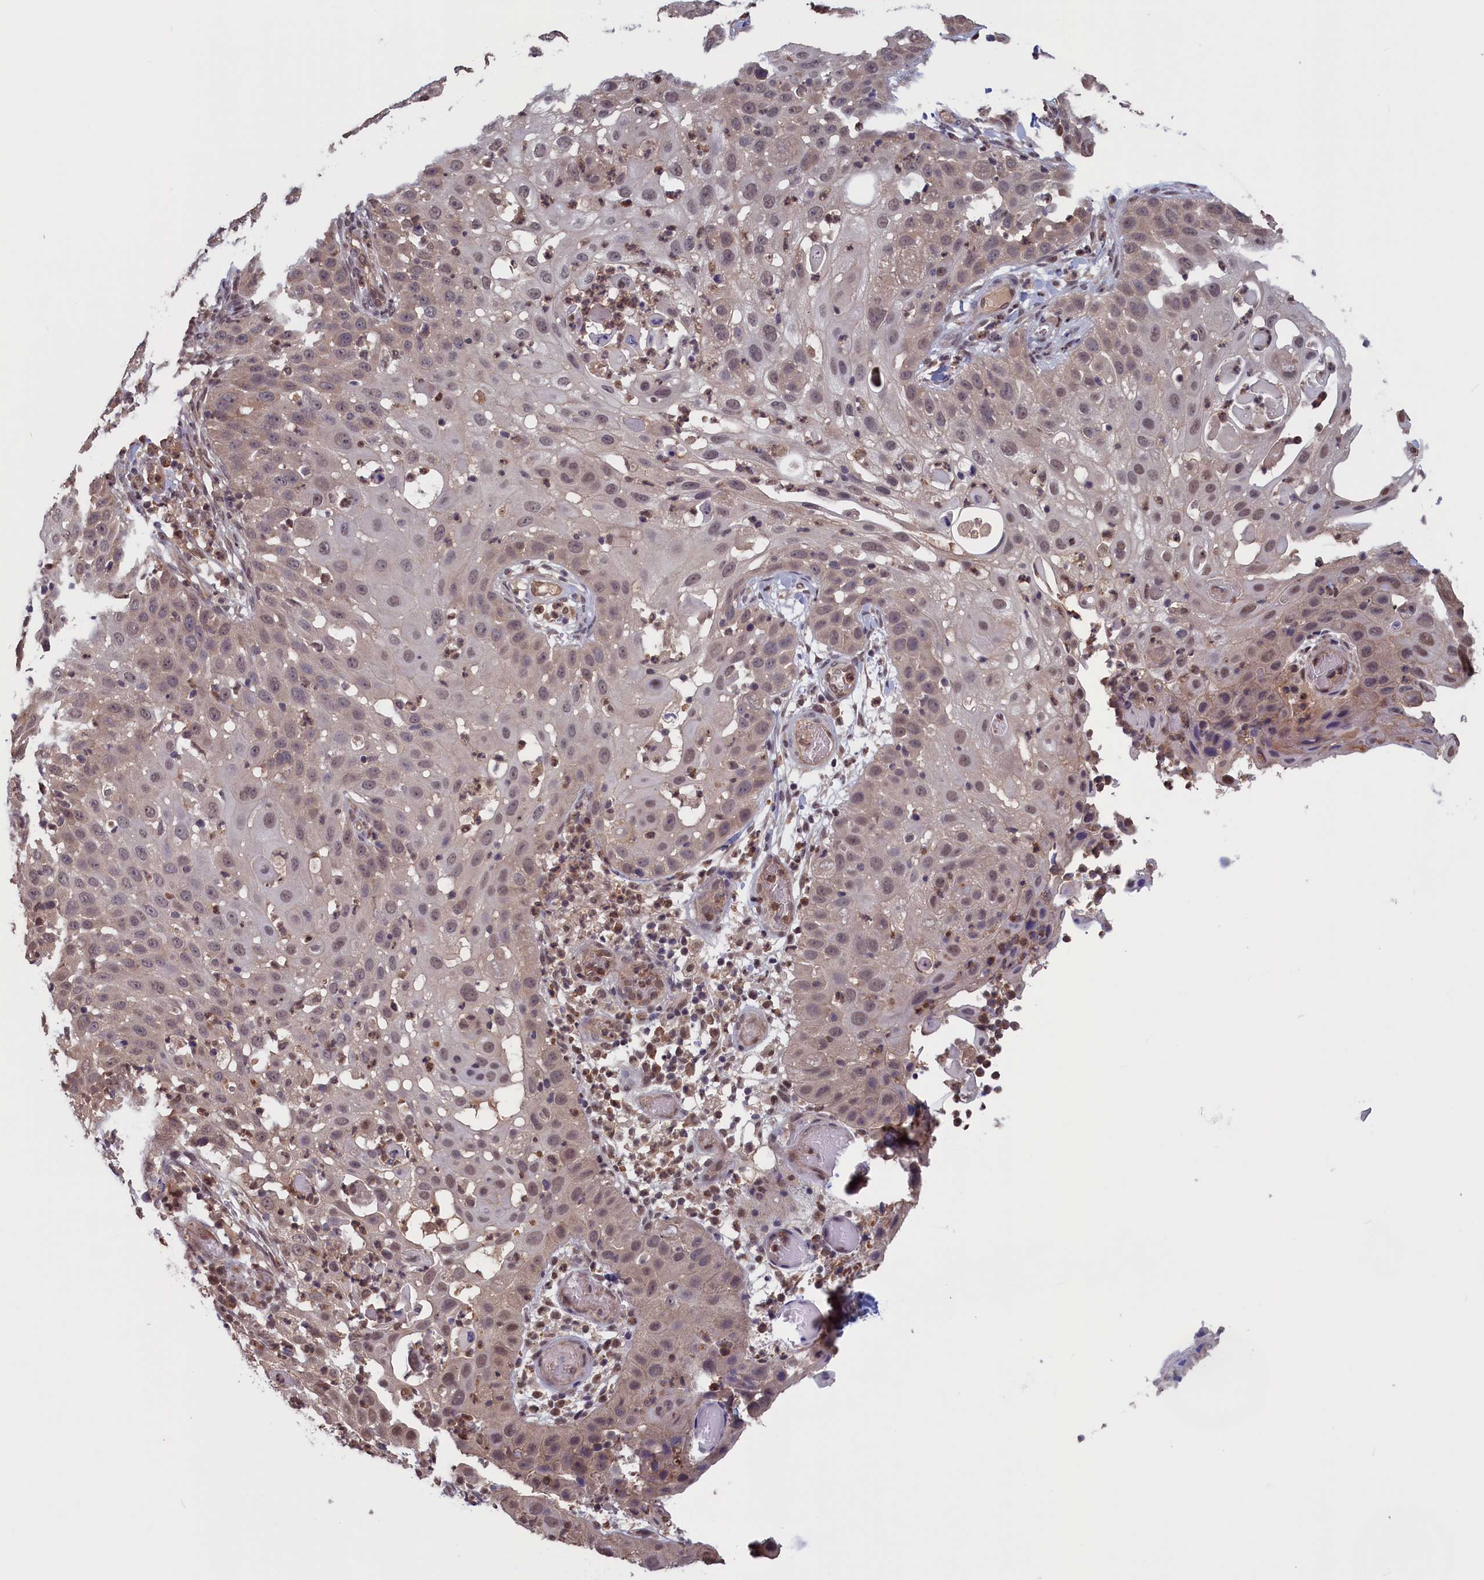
{"staining": {"intensity": "weak", "quantity": "25%-75%", "location": "nuclear"}, "tissue": "skin cancer", "cell_type": "Tumor cells", "image_type": "cancer", "snomed": [{"axis": "morphology", "description": "Squamous cell carcinoma, NOS"}, {"axis": "topography", "description": "Skin"}], "caption": "Protein analysis of squamous cell carcinoma (skin) tissue reveals weak nuclear expression in about 25%-75% of tumor cells. Using DAB (brown) and hematoxylin (blue) stains, captured at high magnification using brightfield microscopy.", "gene": "PLP2", "patient": {"sex": "female", "age": 44}}